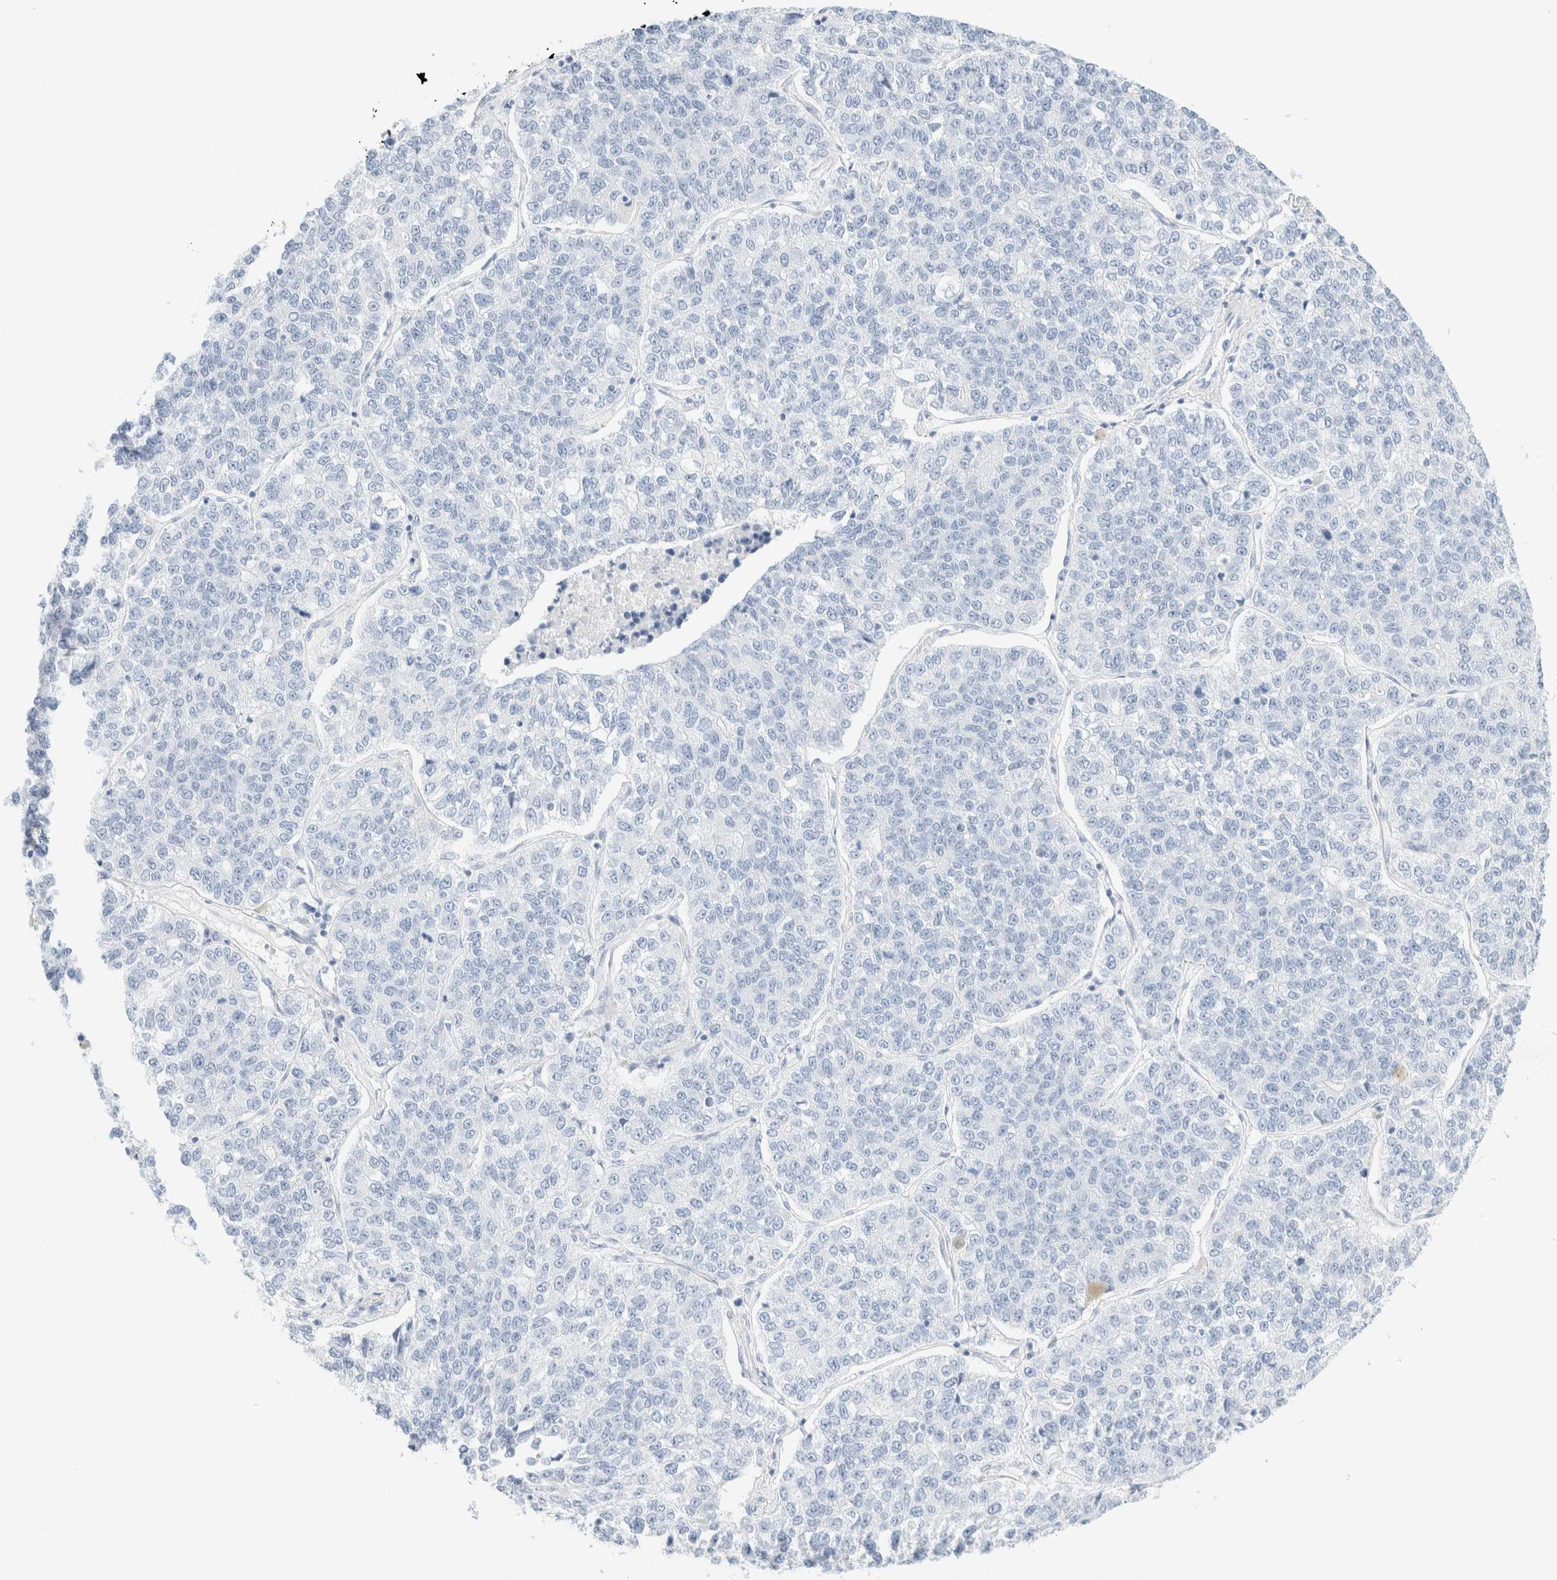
{"staining": {"intensity": "negative", "quantity": "none", "location": "none"}, "tissue": "lung cancer", "cell_type": "Tumor cells", "image_type": "cancer", "snomed": [{"axis": "morphology", "description": "Adenocarcinoma, NOS"}, {"axis": "topography", "description": "Lung"}], "caption": "Human adenocarcinoma (lung) stained for a protein using immunohistochemistry reveals no expression in tumor cells.", "gene": "DPYS", "patient": {"sex": "male", "age": 49}}